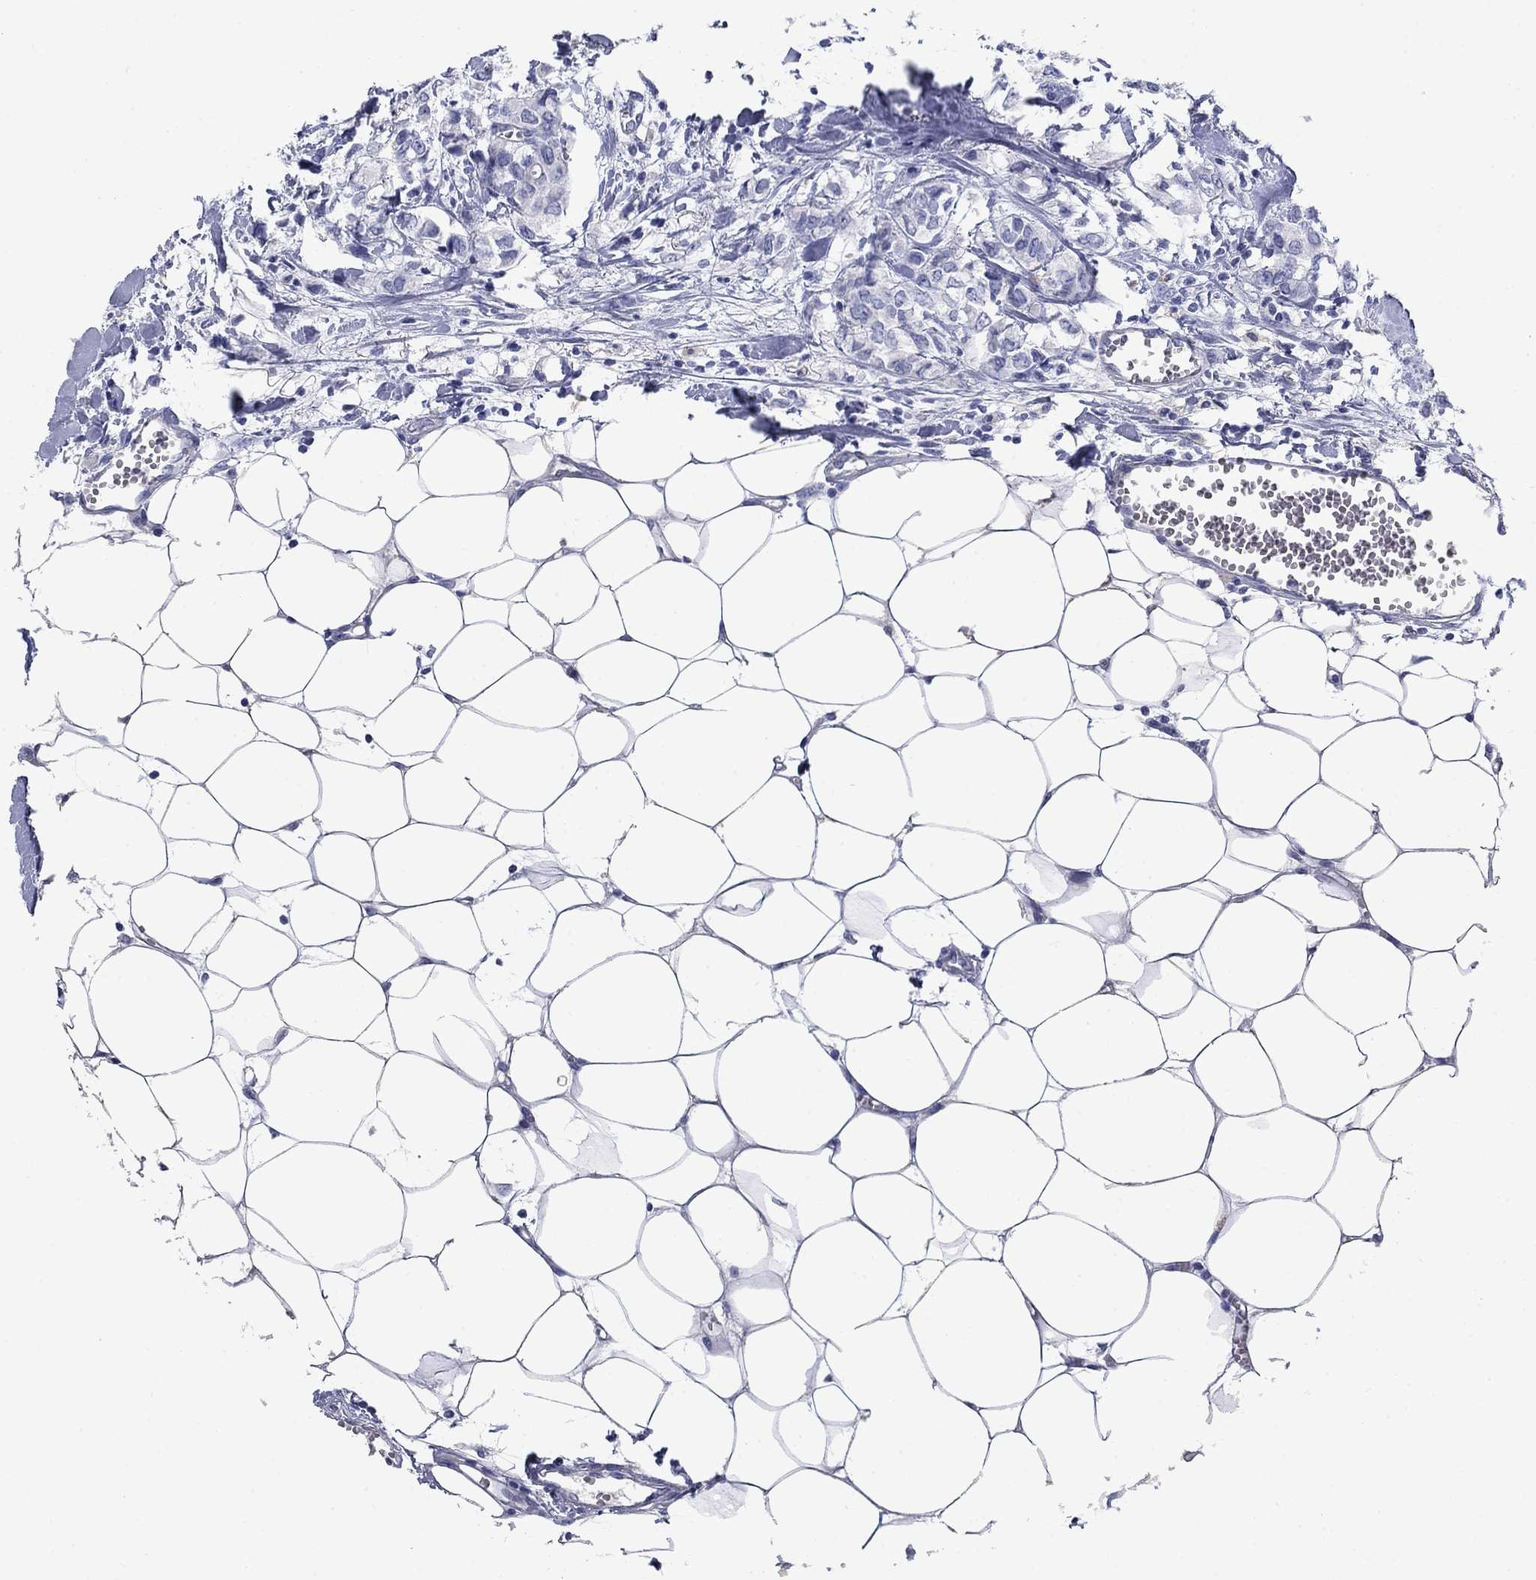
{"staining": {"intensity": "negative", "quantity": "none", "location": "none"}, "tissue": "breast cancer", "cell_type": "Tumor cells", "image_type": "cancer", "snomed": [{"axis": "morphology", "description": "Duct carcinoma"}, {"axis": "topography", "description": "Breast"}], "caption": "Immunohistochemical staining of breast cancer (intraductal carcinoma) reveals no significant staining in tumor cells.", "gene": "PRKCG", "patient": {"sex": "female", "age": 85}}